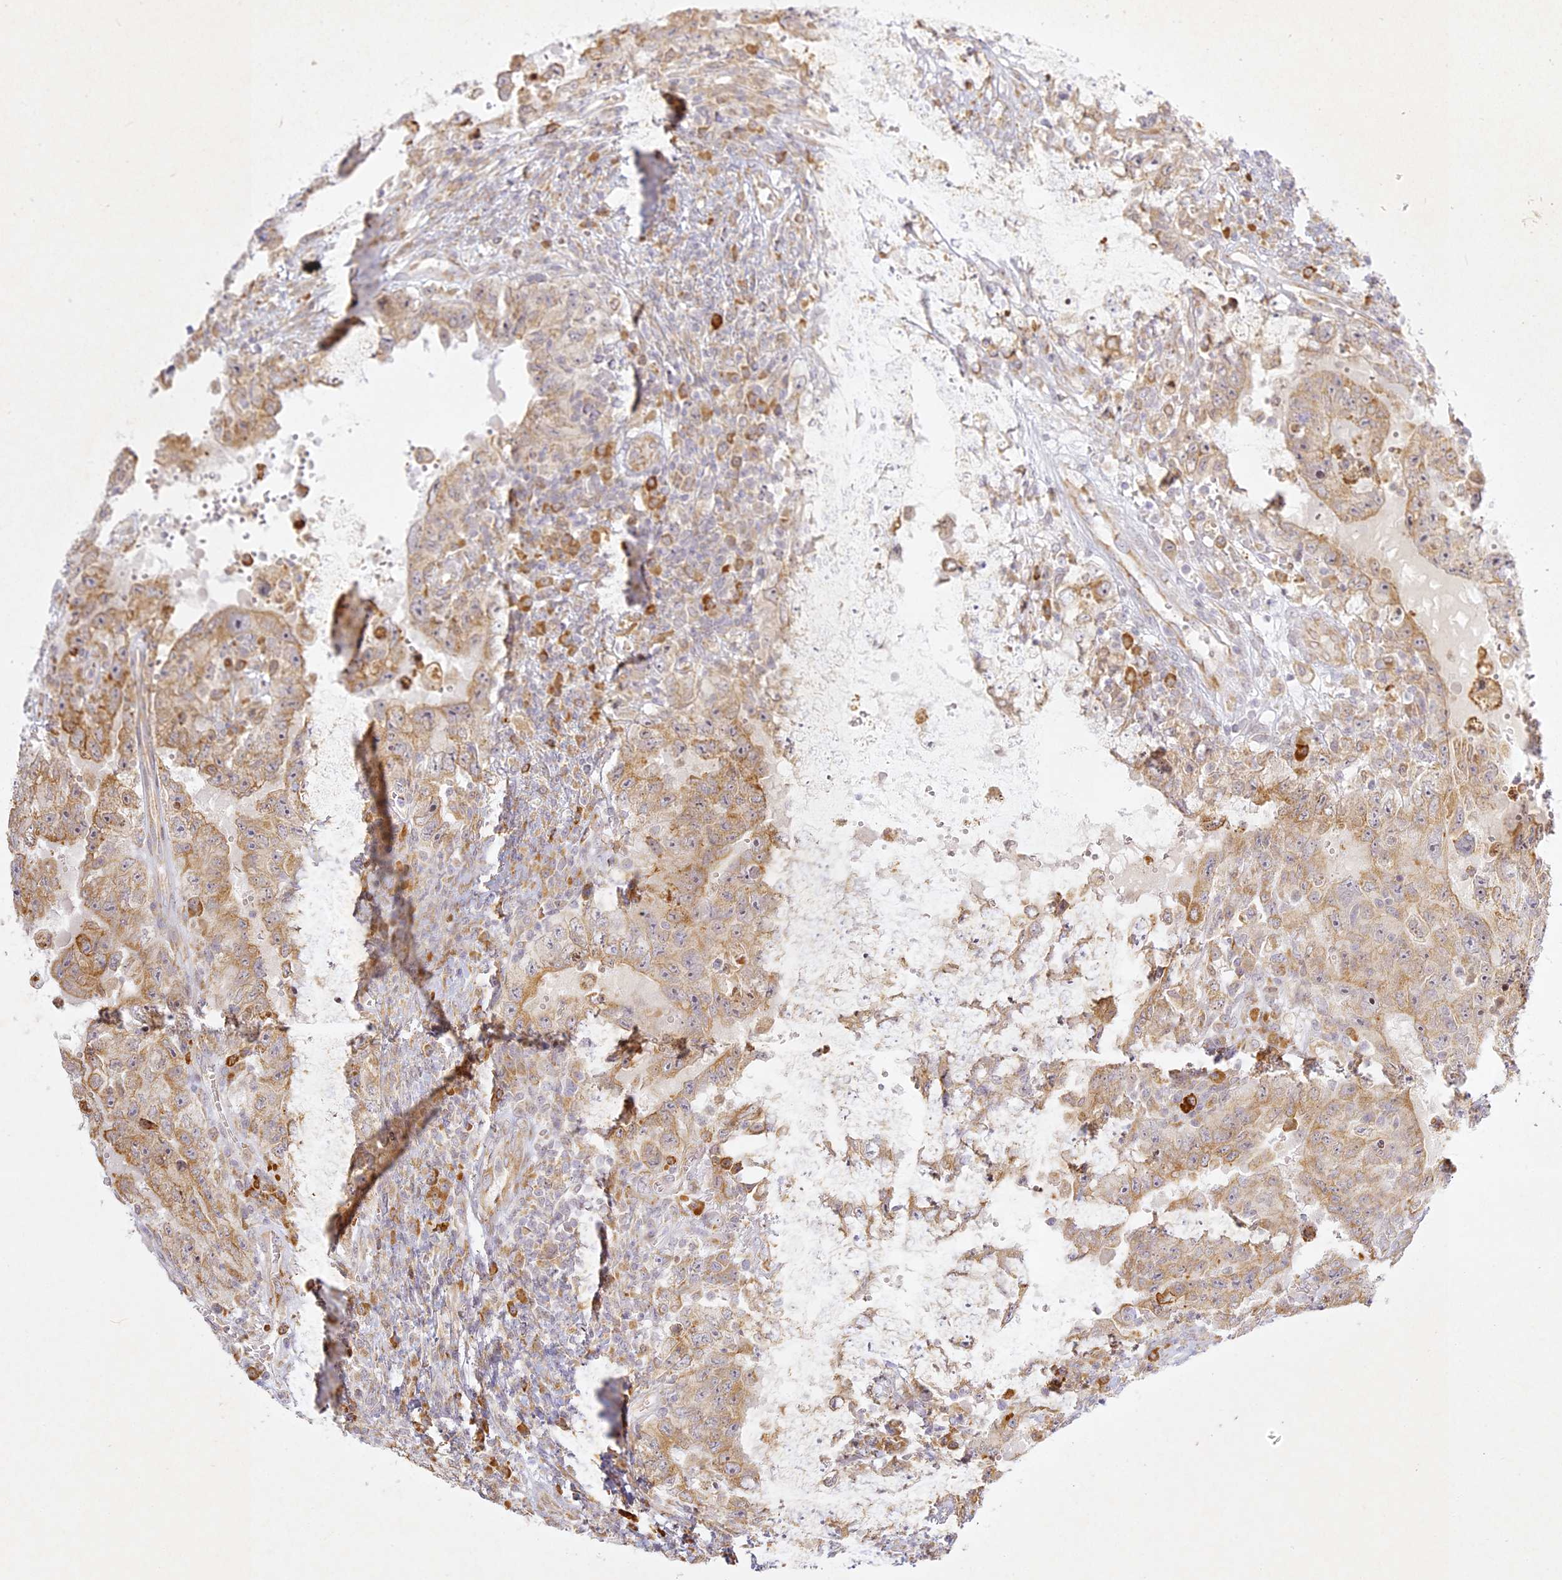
{"staining": {"intensity": "moderate", "quantity": "25%-75%", "location": "cytoplasmic/membranous"}, "tissue": "testis cancer", "cell_type": "Tumor cells", "image_type": "cancer", "snomed": [{"axis": "morphology", "description": "Carcinoma, Embryonal, NOS"}, {"axis": "topography", "description": "Testis"}], "caption": "Tumor cells display moderate cytoplasmic/membranous expression in approximately 25%-75% of cells in testis cancer. The protein is stained brown, and the nuclei are stained in blue (DAB IHC with brightfield microscopy, high magnification).", "gene": "SLC30A5", "patient": {"sex": "male", "age": 26}}